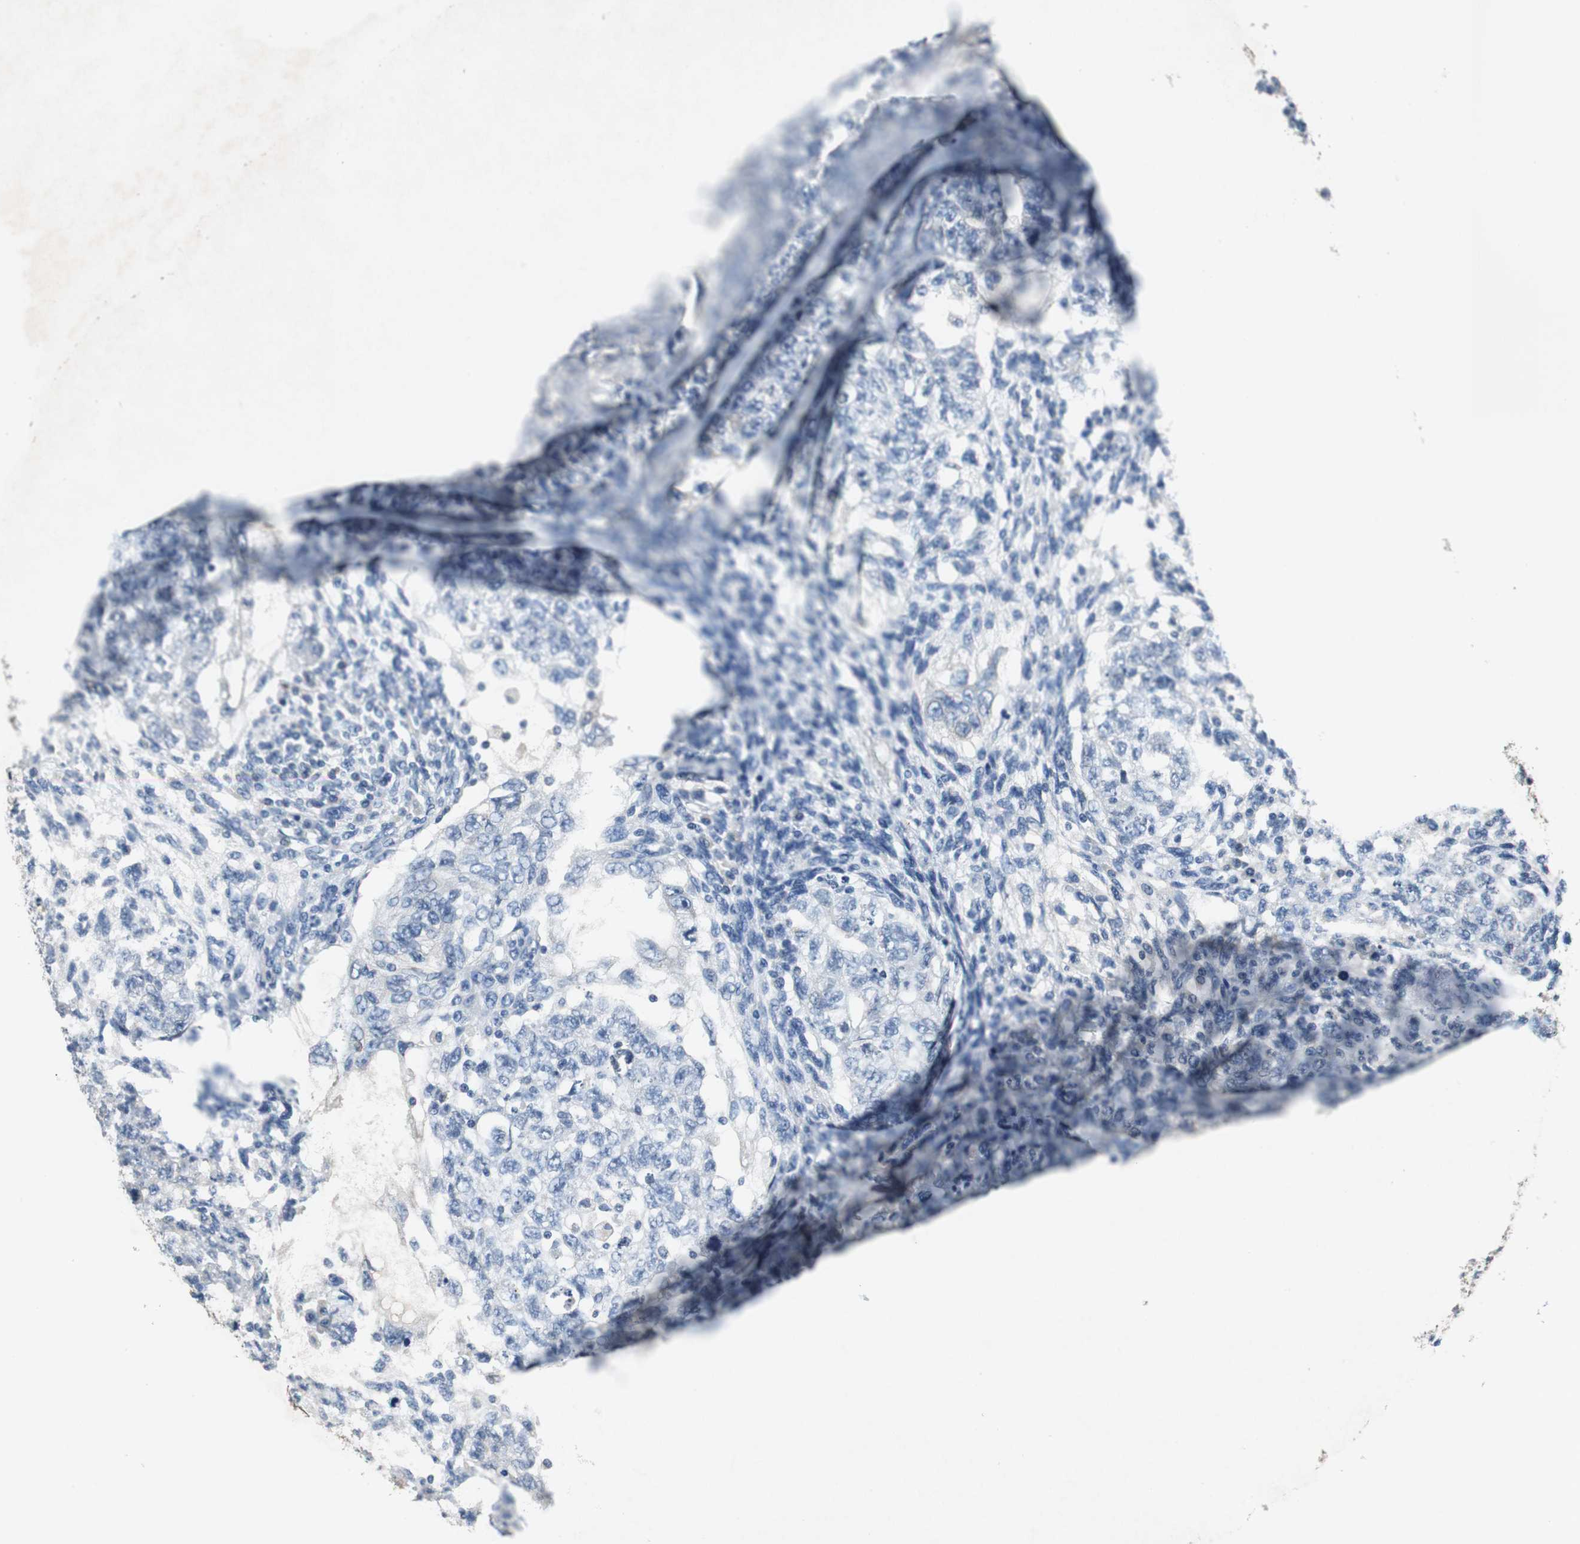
{"staining": {"intensity": "weak", "quantity": "<25%", "location": "cytoplasmic/membranous"}, "tissue": "testis cancer", "cell_type": "Tumor cells", "image_type": "cancer", "snomed": [{"axis": "morphology", "description": "Normal tissue, NOS"}, {"axis": "morphology", "description": "Carcinoma, Embryonal, NOS"}, {"axis": "topography", "description": "Testis"}], "caption": "IHC histopathology image of neoplastic tissue: human embryonal carcinoma (testis) stained with DAB displays no significant protein expression in tumor cells. (DAB (3,3'-diaminobenzidine) immunohistochemistry (IHC) with hematoxylin counter stain).", "gene": "FADS2", "patient": {"sex": "male", "age": 36}}